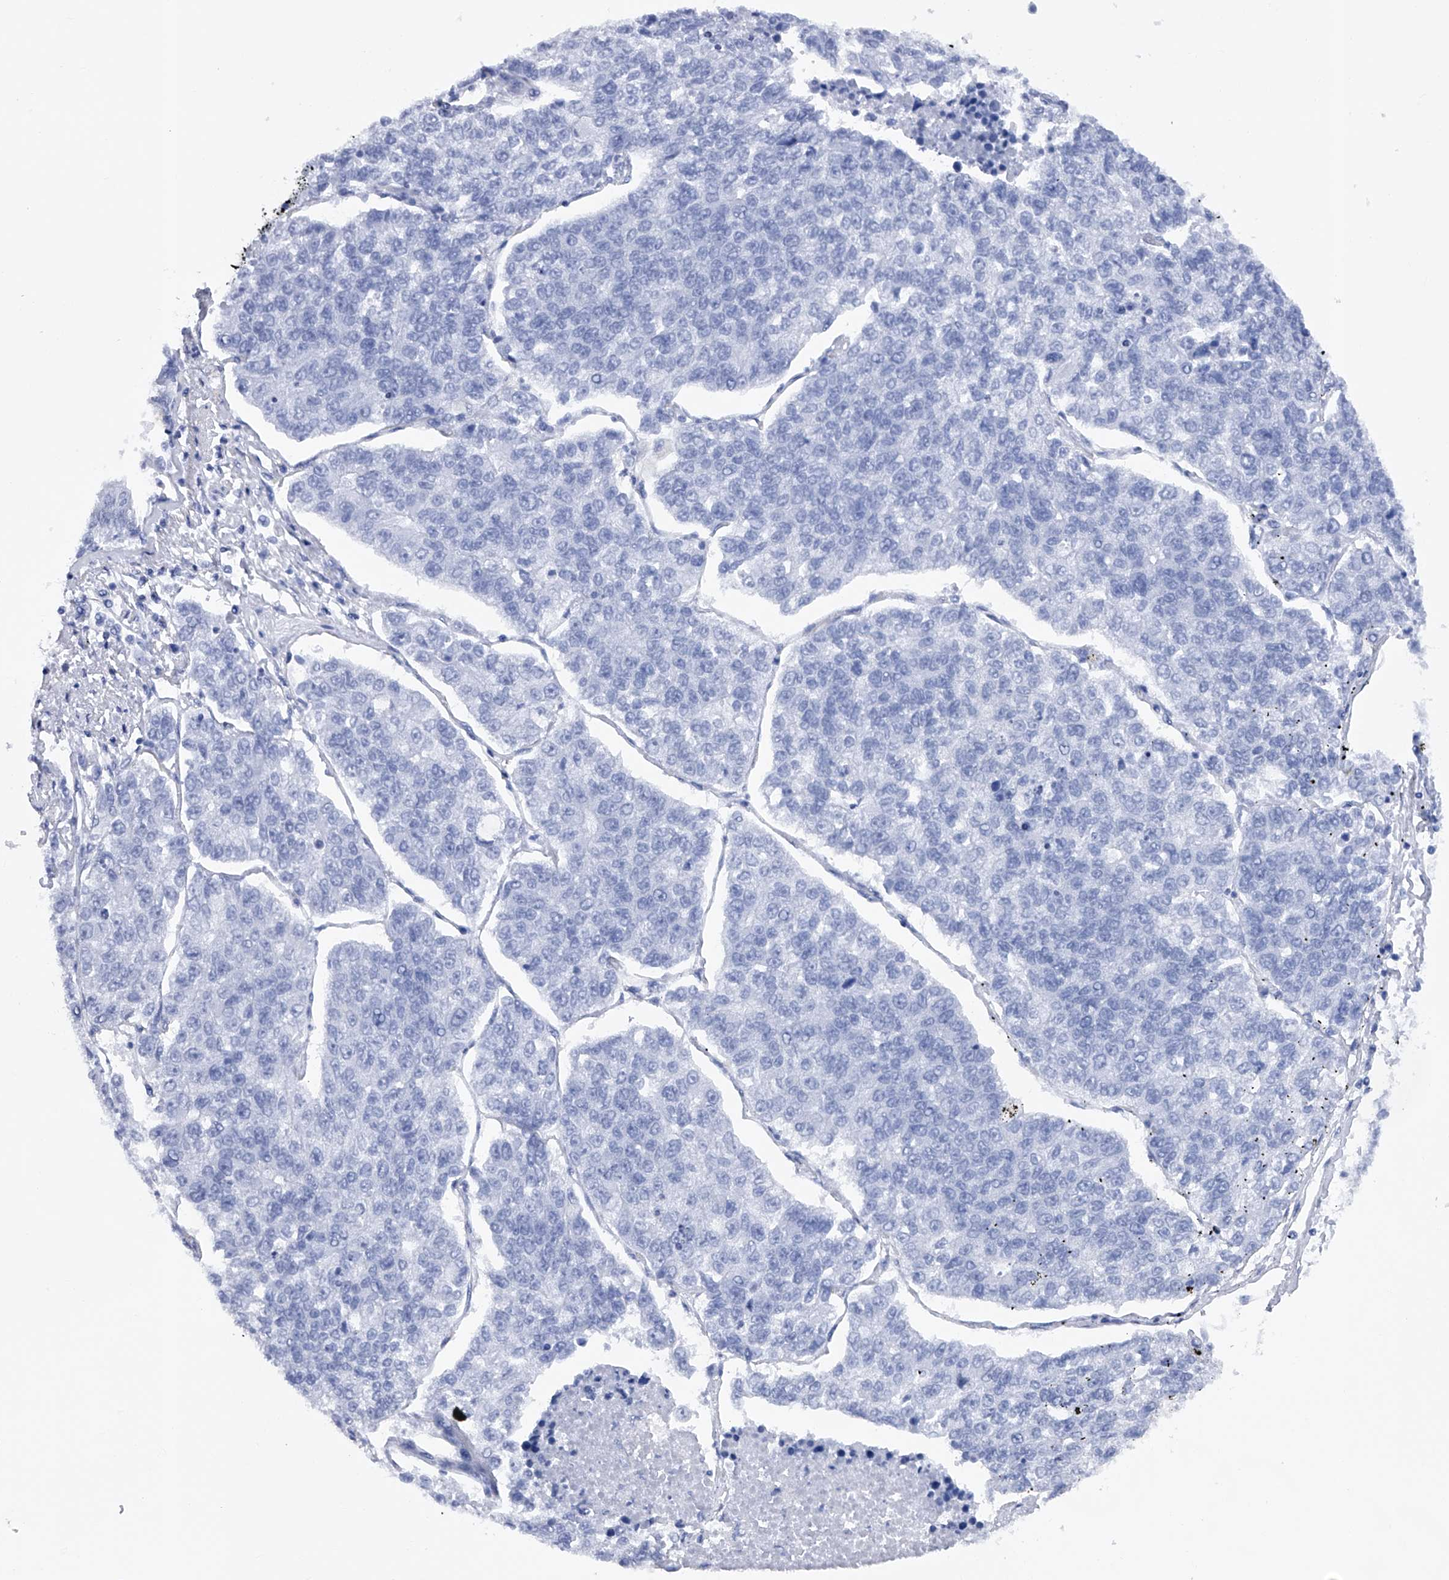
{"staining": {"intensity": "negative", "quantity": "none", "location": "none"}, "tissue": "lung cancer", "cell_type": "Tumor cells", "image_type": "cancer", "snomed": [{"axis": "morphology", "description": "Adenocarcinoma, NOS"}, {"axis": "topography", "description": "Lung"}], "caption": "Tumor cells show no significant protein positivity in lung cancer (adenocarcinoma).", "gene": "PDSS2", "patient": {"sex": "male", "age": 49}}